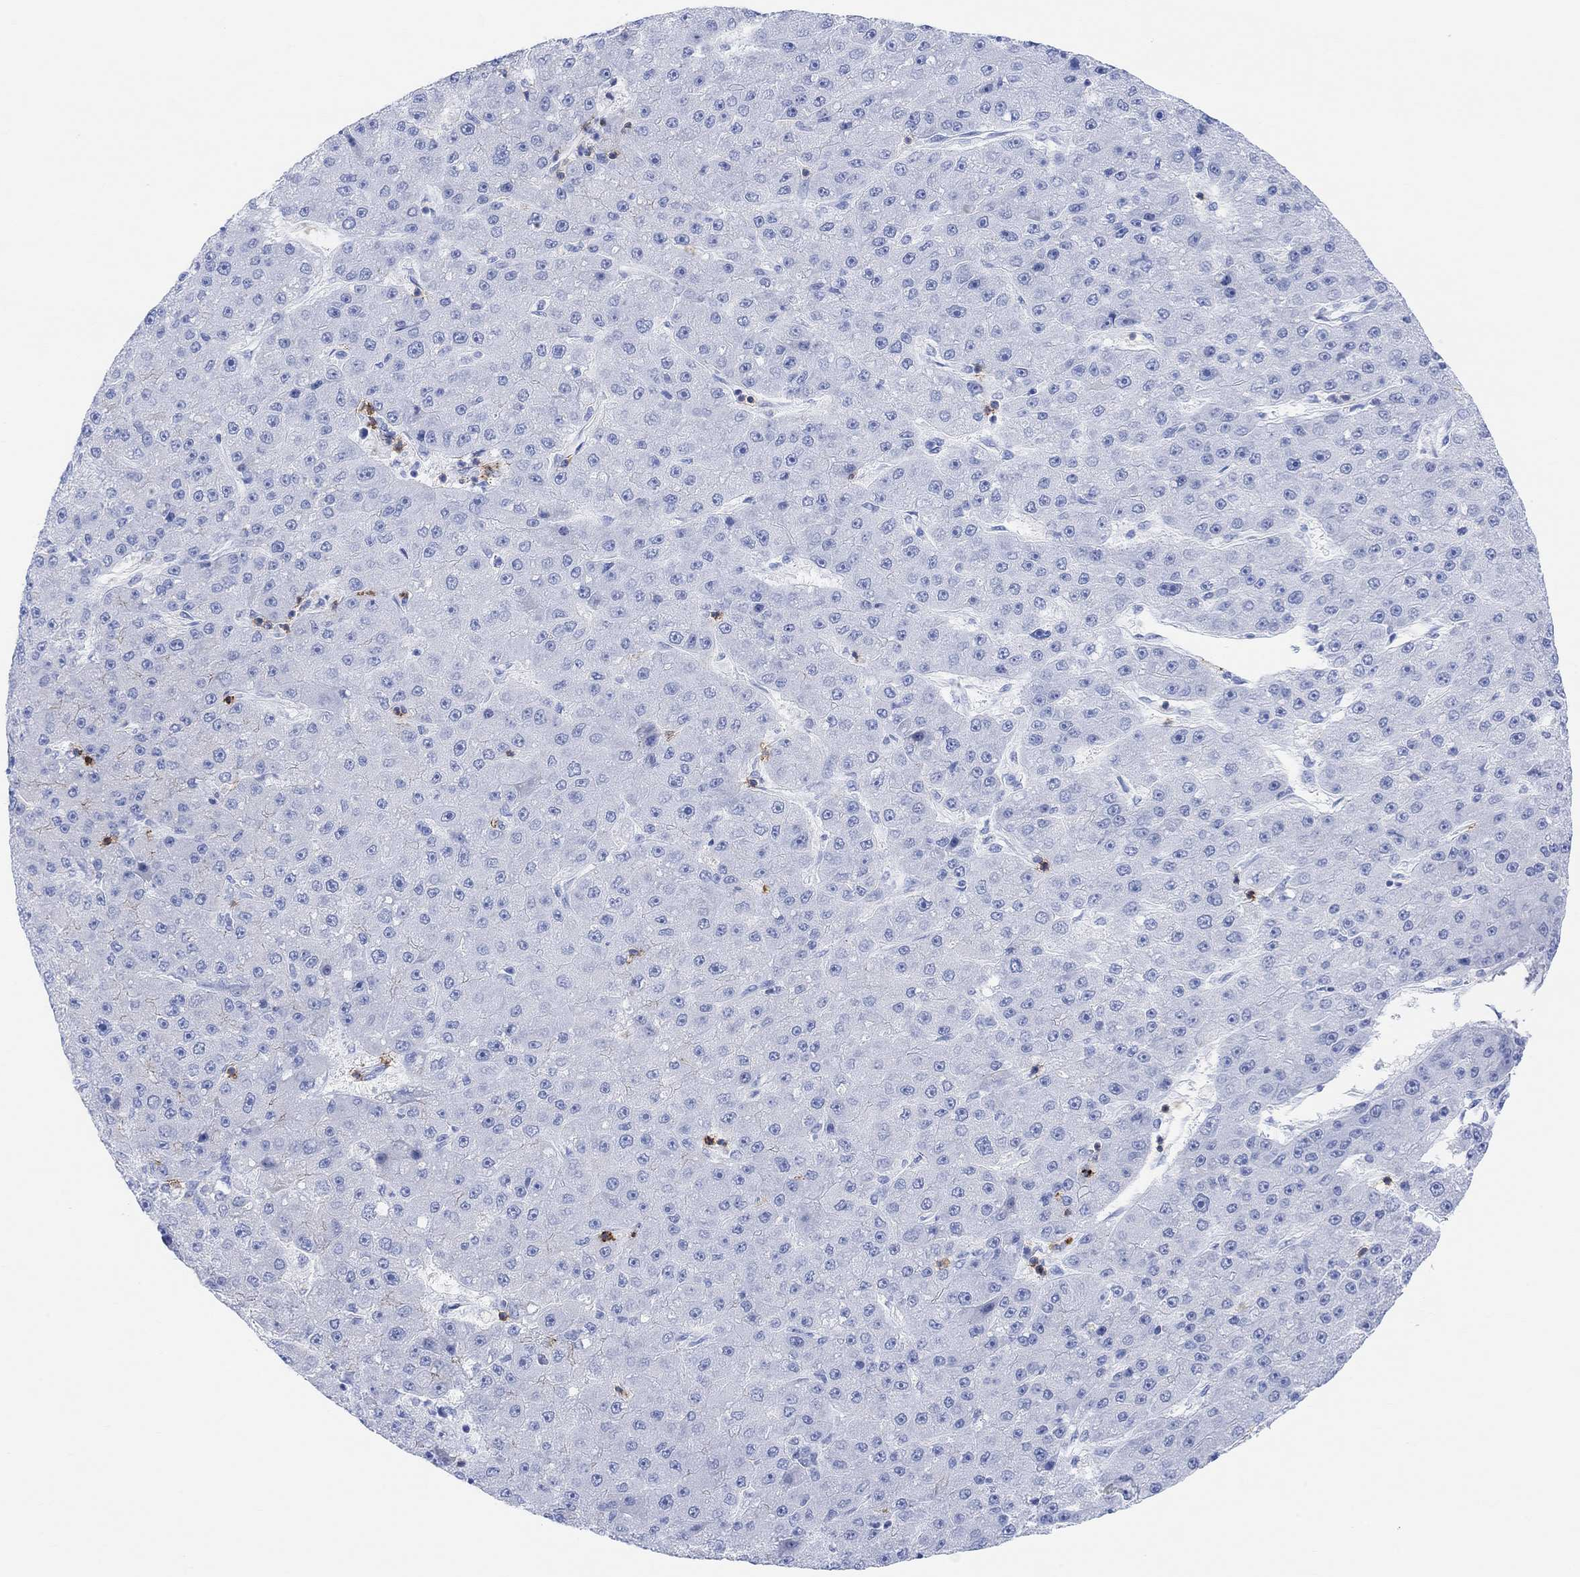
{"staining": {"intensity": "negative", "quantity": "none", "location": "none"}, "tissue": "liver cancer", "cell_type": "Tumor cells", "image_type": "cancer", "snomed": [{"axis": "morphology", "description": "Carcinoma, Hepatocellular, NOS"}, {"axis": "topography", "description": "Liver"}], "caption": "There is no significant positivity in tumor cells of liver cancer (hepatocellular carcinoma).", "gene": "GPR65", "patient": {"sex": "male", "age": 67}}